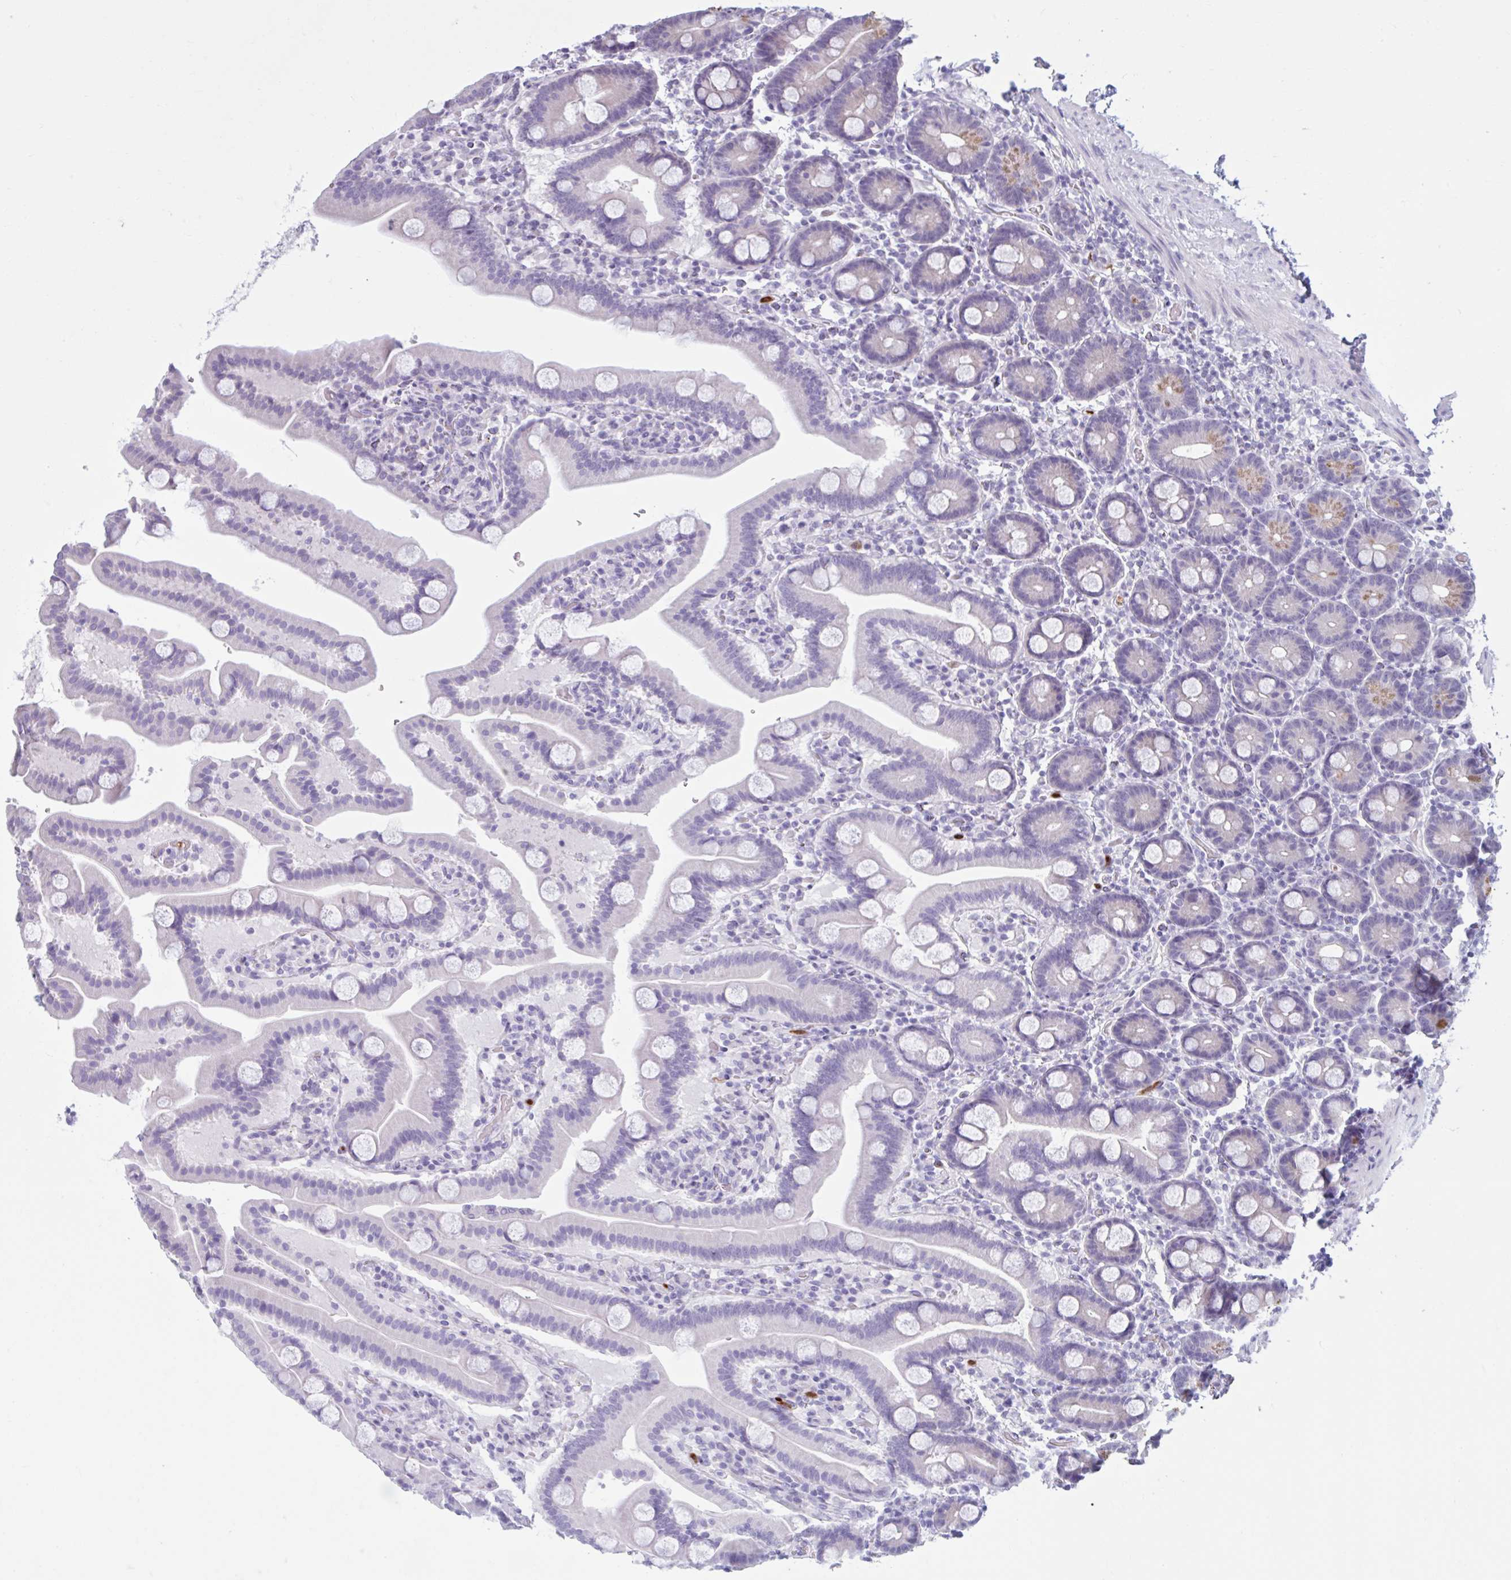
{"staining": {"intensity": "moderate", "quantity": "25%-75%", "location": "cytoplasmic/membranous"}, "tissue": "duodenum", "cell_type": "Glandular cells", "image_type": "normal", "snomed": [{"axis": "morphology", "description": "Normal tissue, NOS"}, {"axis": "topography", "description": "Duodenum"}], "caption": "A histopathology image of duodenum stained for a protein demonstrates moderate cytoplasmic/membranous brown staining in glandular cells. The protein is stained brown, and the nuclei are stained in blue (DAB IHC with brightfield microscopy, high magnification).", "gene": "CEP120", "patient": {"sex": "male", "age": 55}}